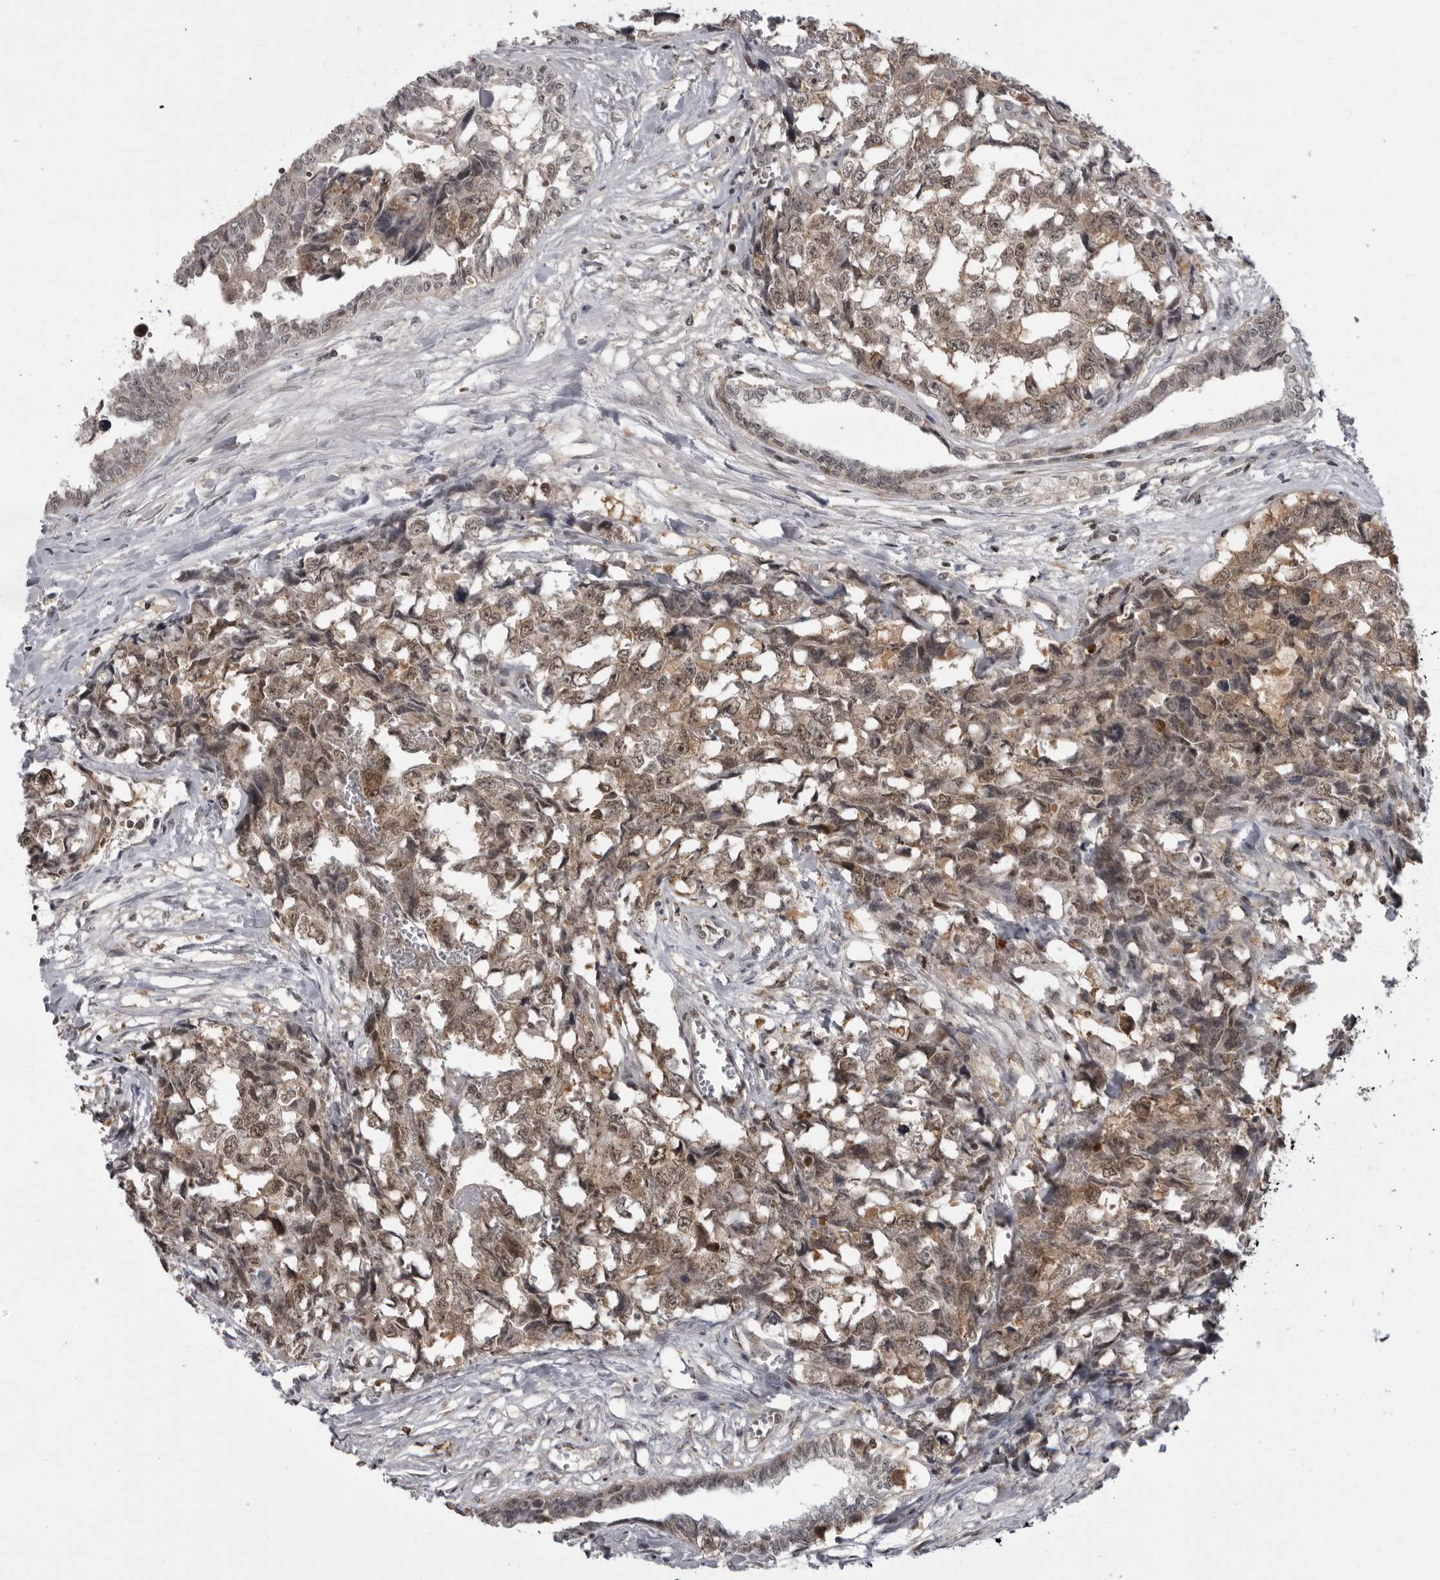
{"staining": {"intensity": "moderate", "quantity": ">75%", "location": "cytoplasmic/membranous,nuclear"}, "tissue": "testis cancer", "cell_type": "Tumor cells", "image_type": "cancer", "snomed": [{"axis": "morphology", "description": "Carcinoma, Embryonal, NOS"}, {"axis": "topography", "description": "Testis"}], "caption": "Immunohistochemical staining of human testis cancer (embryonal carcinoma) demonstrates moderate cytoplasmic/membranous and nuclear protein positivity in about >75% of tumor cells. The staining was performed using DAB (3,3'-diaminobenzidine) to visualize the protein expression in brown, while the nuclei were stained in blue with hematoxylin (Magnification: 20x).", "gene": "PDCL3", "patient": {"sex": "male", "age": 31}}